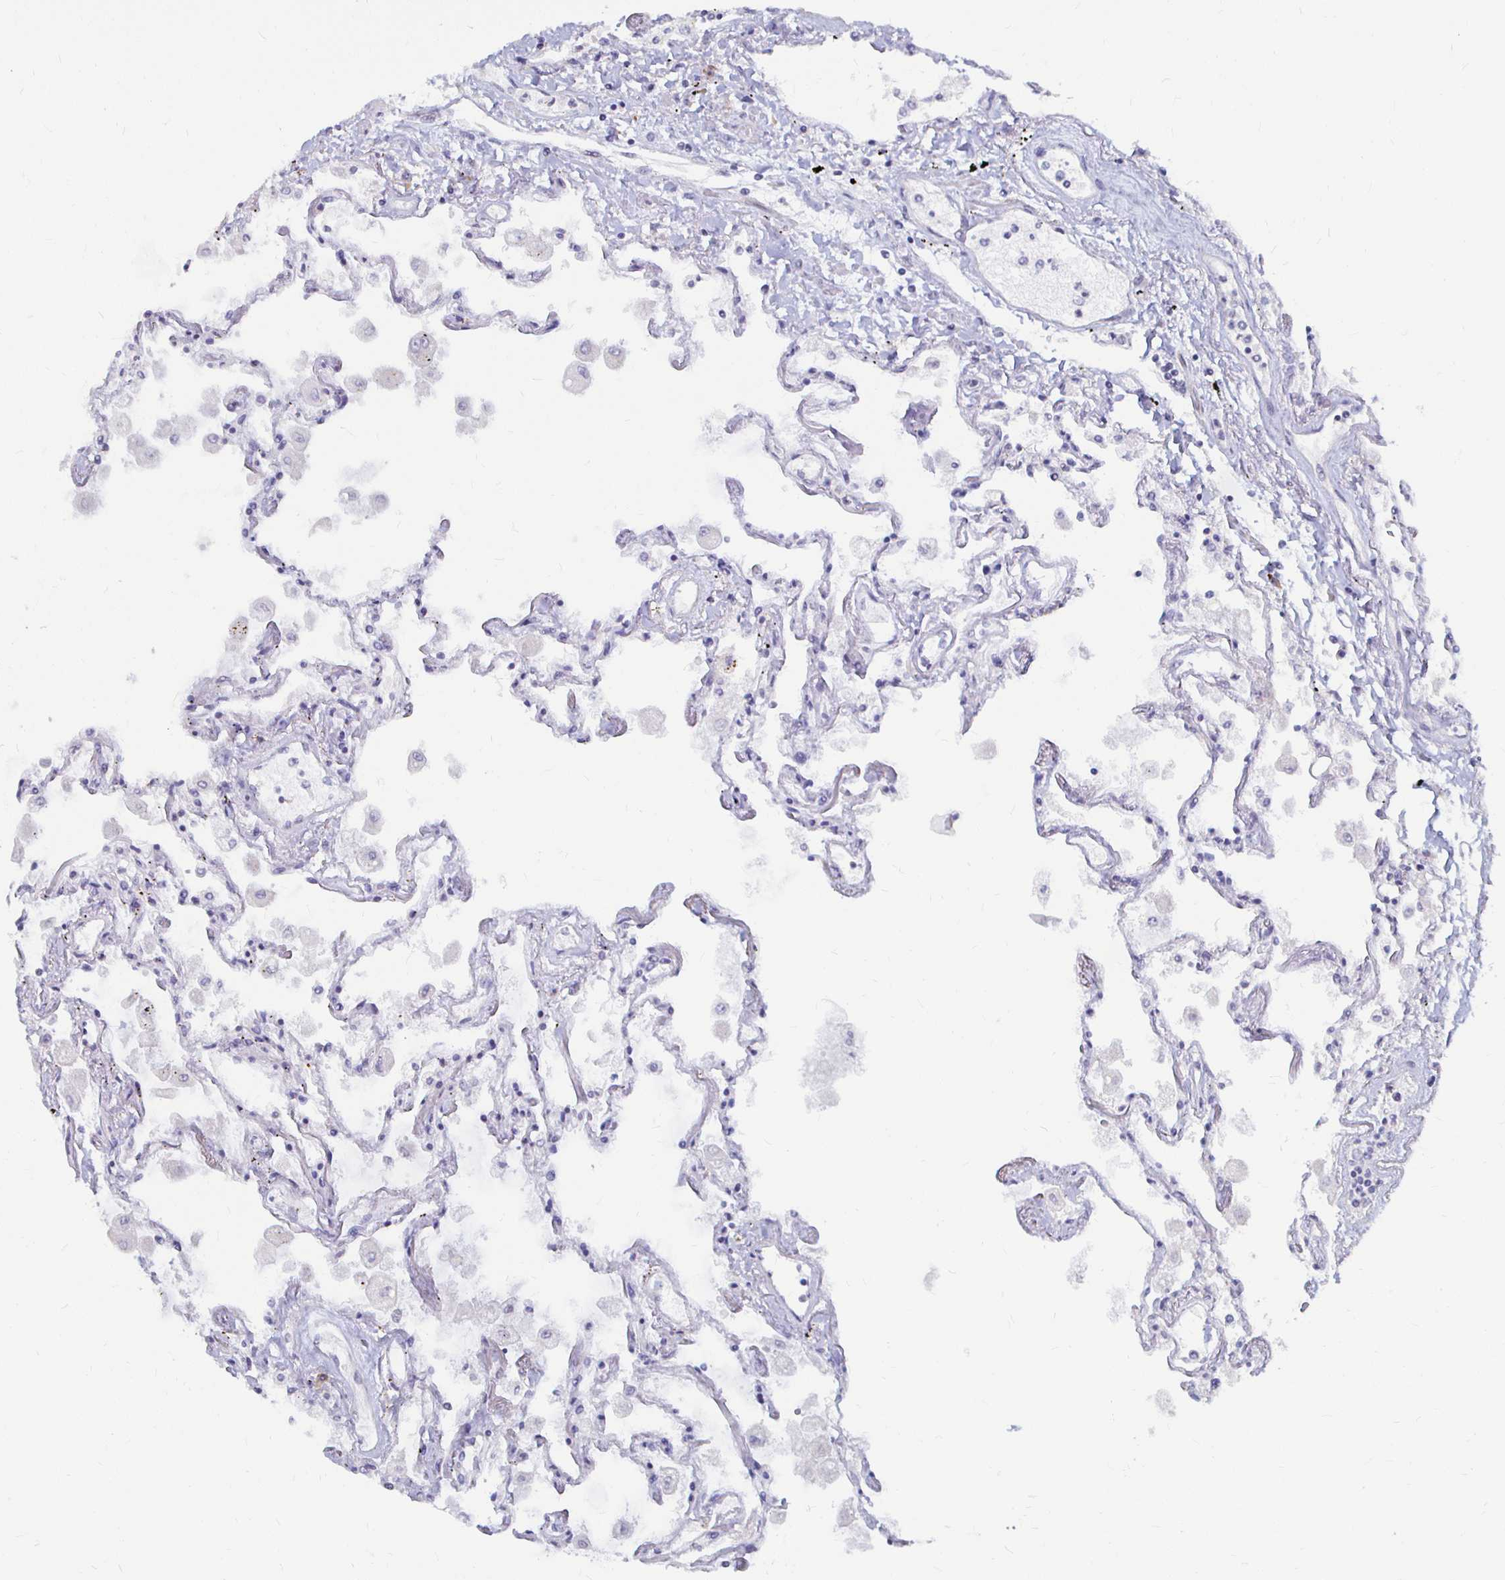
{"staining": {"intensity": "weak", "quantity": "<25%", "location": "cytoplasmic/membranous"}, "tissue": "lung", "cell_type": "Alveolar cells", "image_type": "normal", "snomed": [{"axis": "morphology", "description": "Normal tissue, NOS"}, {"axis": "morphology", "description": "Adenocarcinoma, NOS"}, {"axis": "topography", "description": "Cartilage tissue"}, {"axis": "topography", "description": "Lung"}], "caption": "High magnification brightfield microscopy of unremarkable lung stained with DAB (brown) and counterstained with hematoxylin (blue): alveolar cells show no significant positivity. (Brightfield microscopy of DAB (3,3'-diaminobenzidine) IHC at high magnification).", "gene": "CAPN11", "patient": {"sex": "female", "age": 67}}